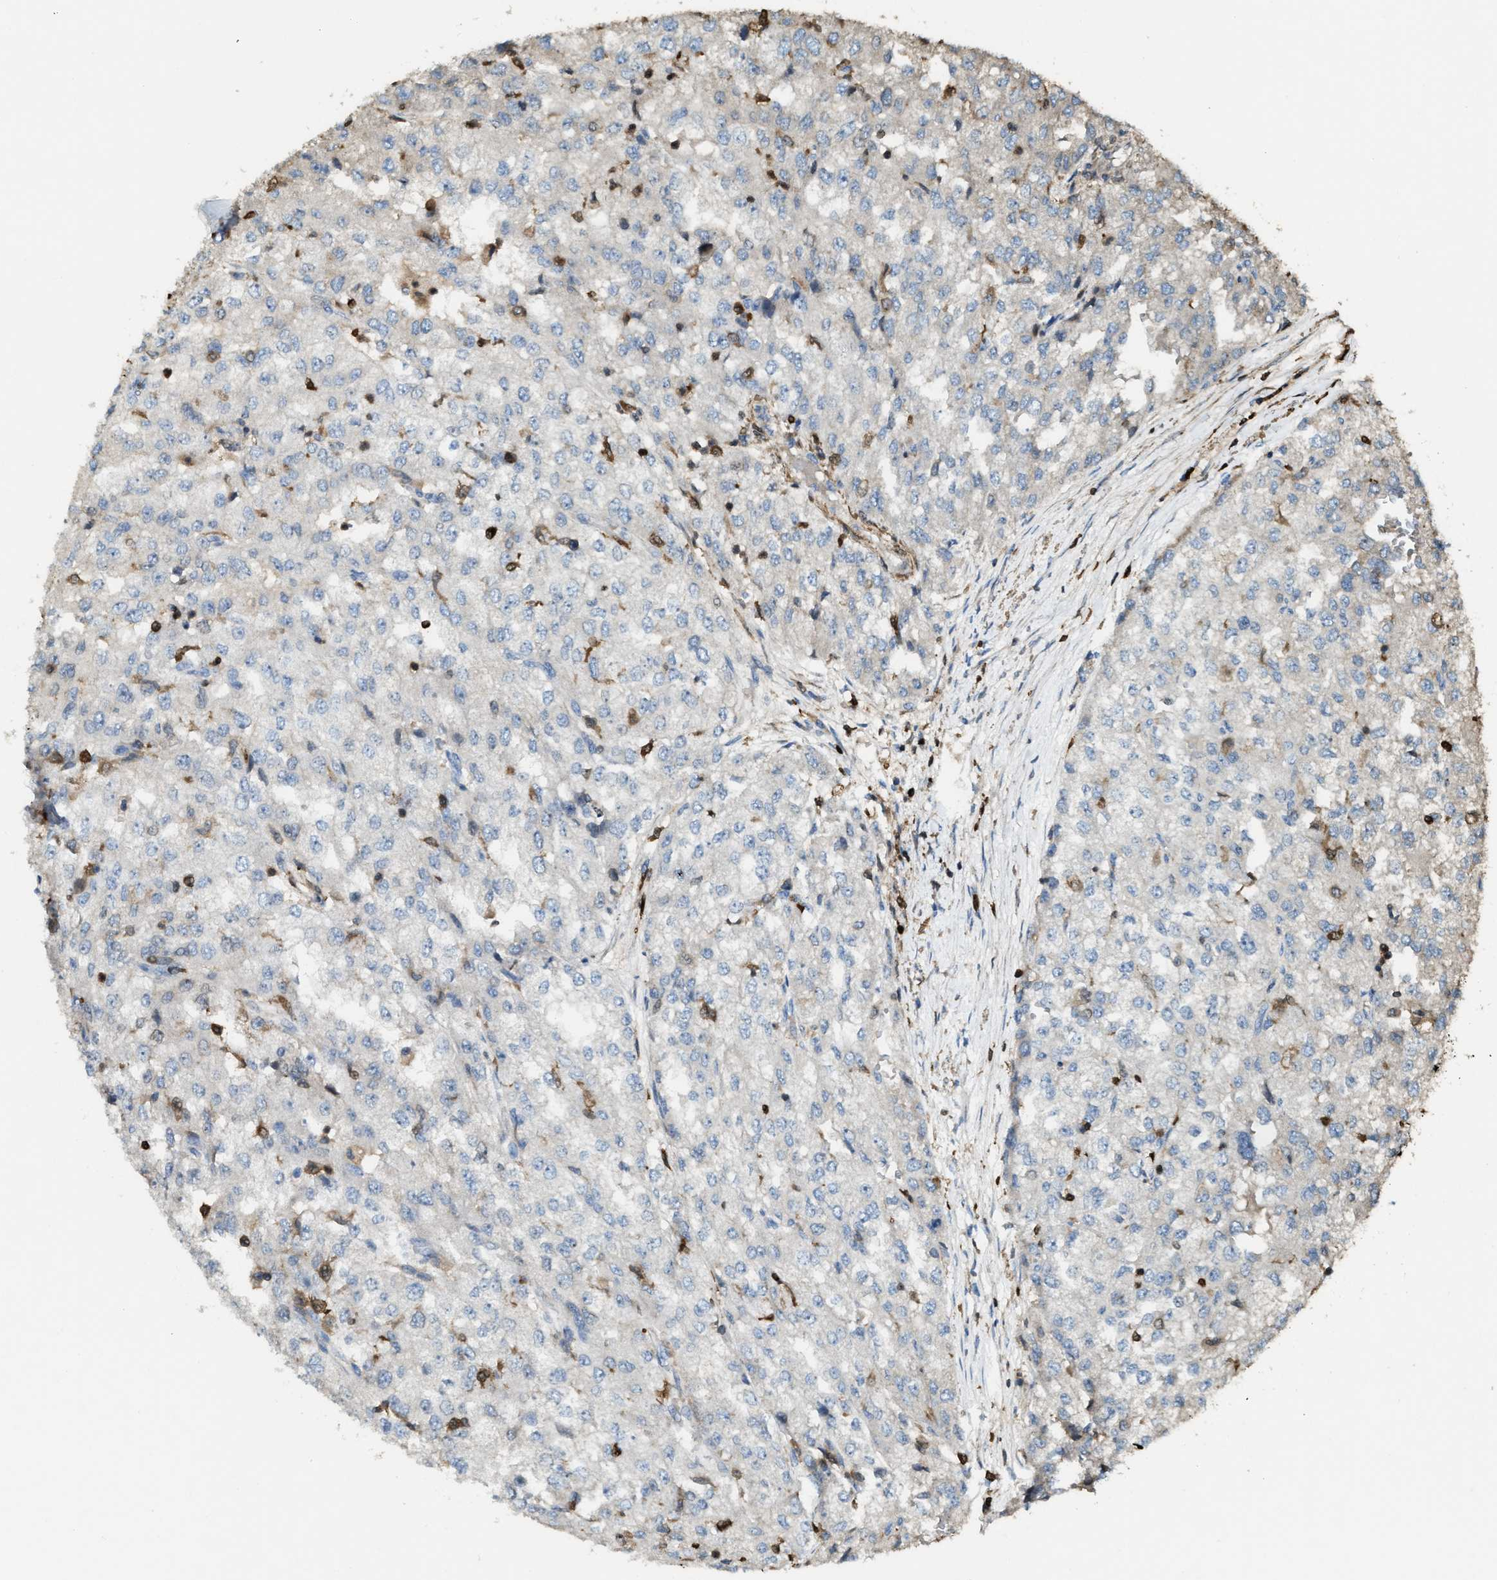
{"staining": {"intensity": "negative", "quantity": "none", "location": "none"}, "tissue": "renal cancer", "cell_type": "Tumor cells", "image_type": "cancer", "snomed": [{"axis": "morphology", "description": "Adenocarcinoma, NOS"}, {"axis": "topography", "description": "Kidney"}], "caption": "Image shows no protein positivity in tumor cells of renal cancer tissue.", "gene": "SERPINB5", "patient": {"sex": "female", "age": 54}}